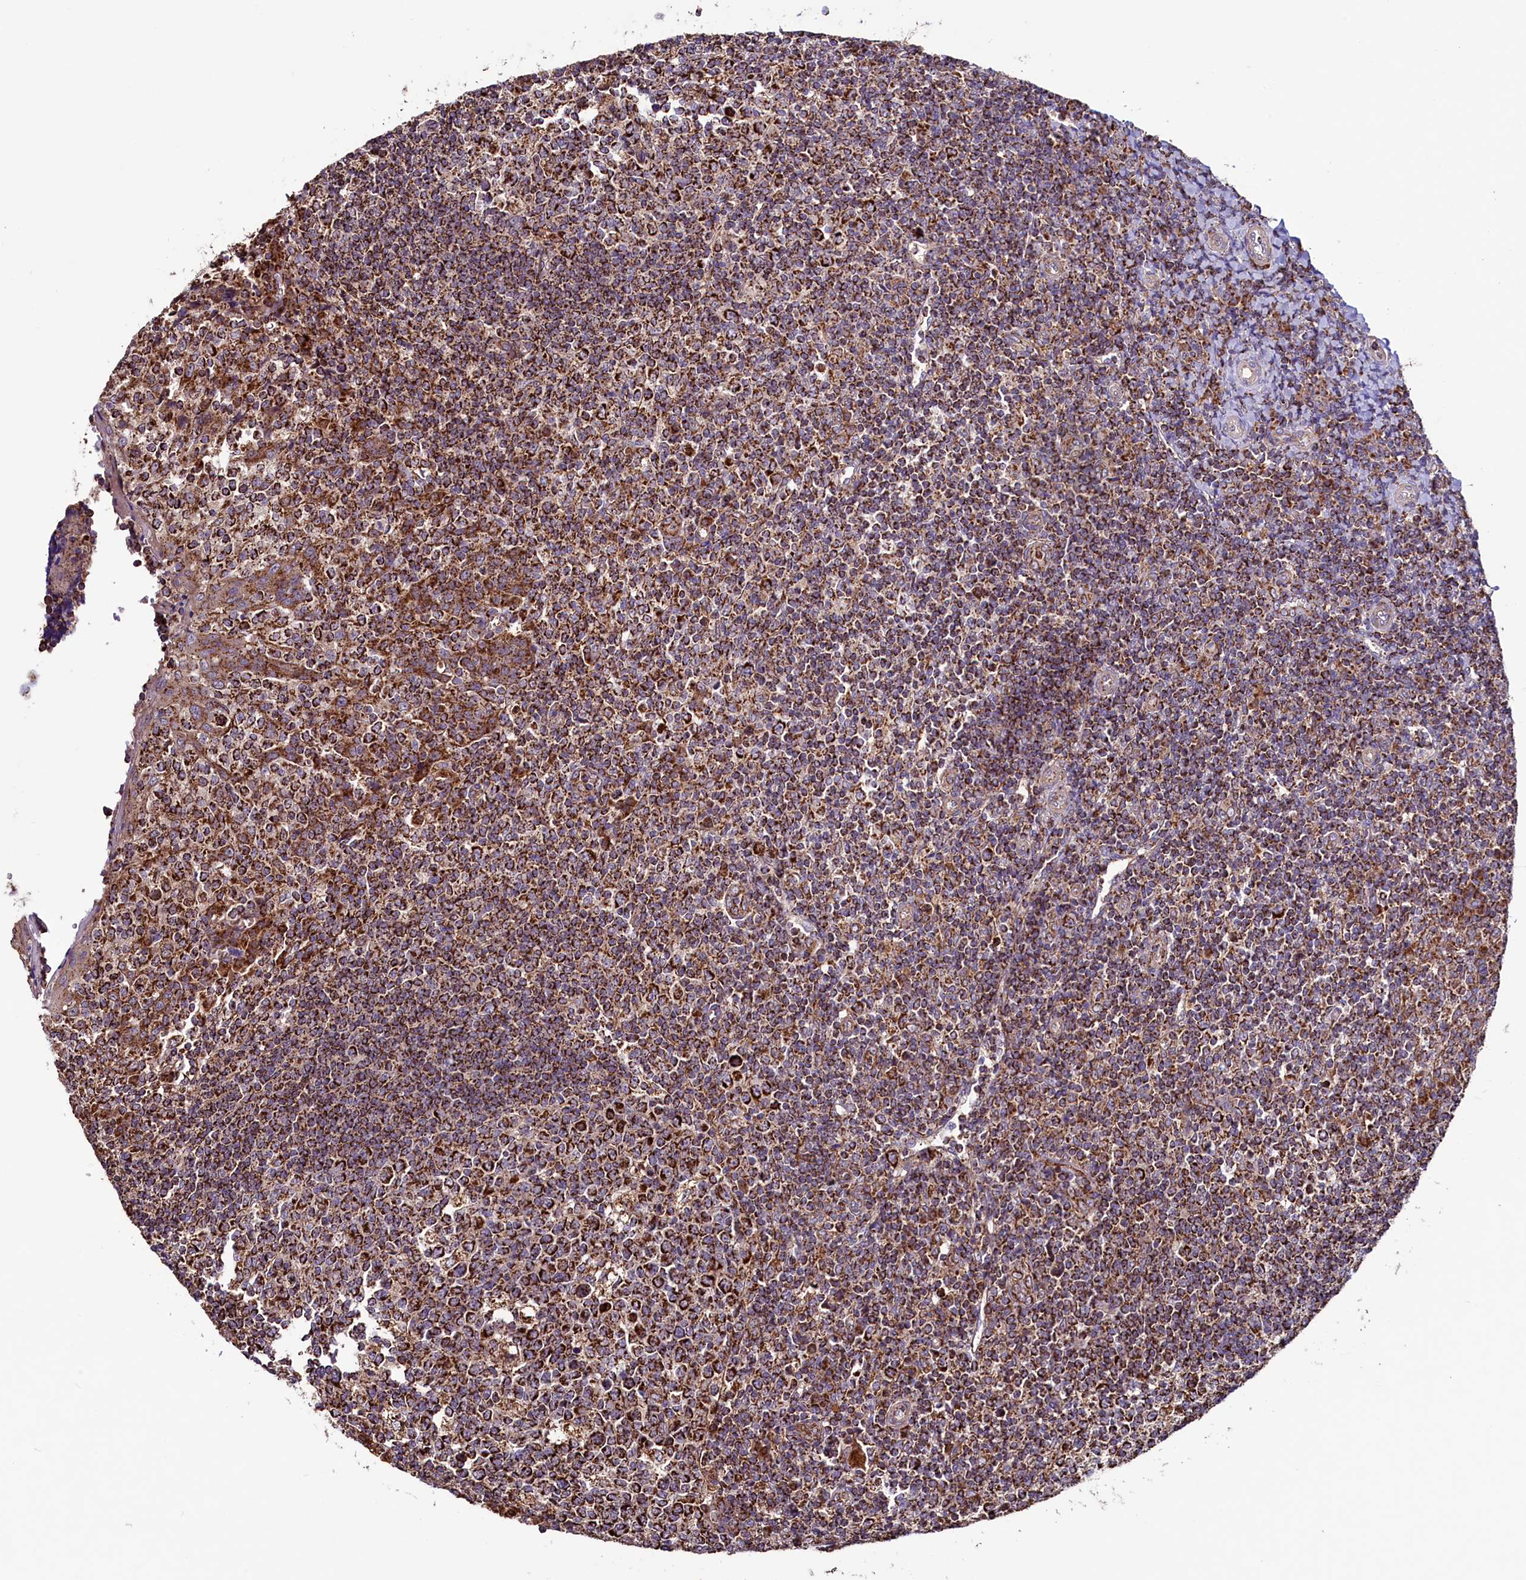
{"staining": {"intensity": "strong", "quantity": ">75%", "location": "cytoplasmic/membranous"}, "tissue": "tonsil", "cell_type": "Germinal center cells", "image_type": "normal", "snomed": [{"axis": "morphology", "description": "Normal tissue, NOS"}, {"axis": "topography", "description": "Tonsil"}], "caption": "Approximately >75% of germinal center cells in unremarkable tonsil demonstrate strong cytoplasmic/membranous protein positivity as visualized by brown immunohistochemical staining.", "gene": "STARD5", "patient": {"sex": "female", "age": 19}}